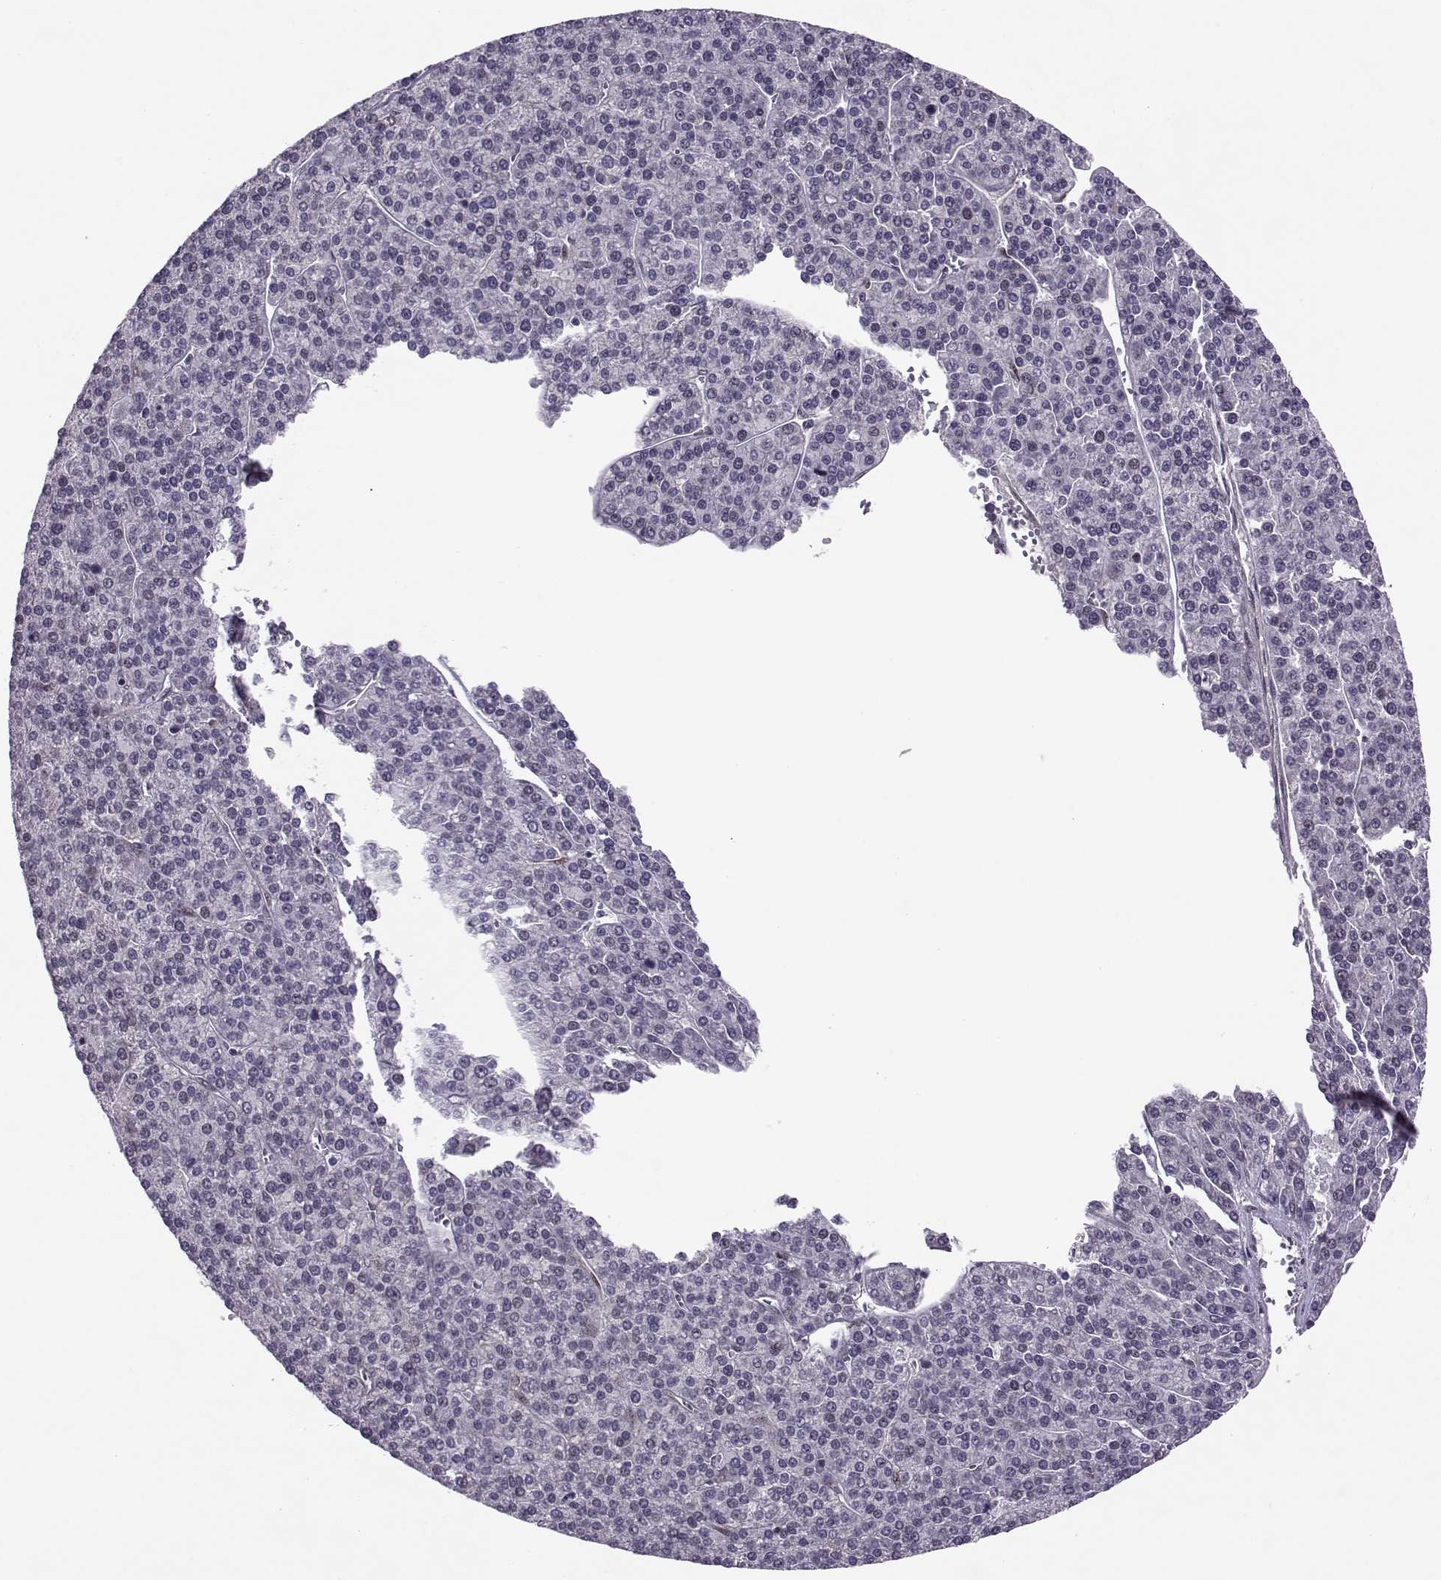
{"staining": {"intensity": "negative", "quantity": "none", "location": "none"}, "tissue": "liver cancer", "cell_type": "Tumor cells", "image_type": "cancer", "snomed": [{"axis": "morphology", "description": "Carcinoma, Hepatocellular, NOS"}, {"axis": "topography", "description": "Liver"}], "caption": "Protein analysis of hepatocellular carcinoma (liver) displays no significant positivity in tumor cells.", "gene": "CDK4", "patient": {"sex": "female", "age": 58}}